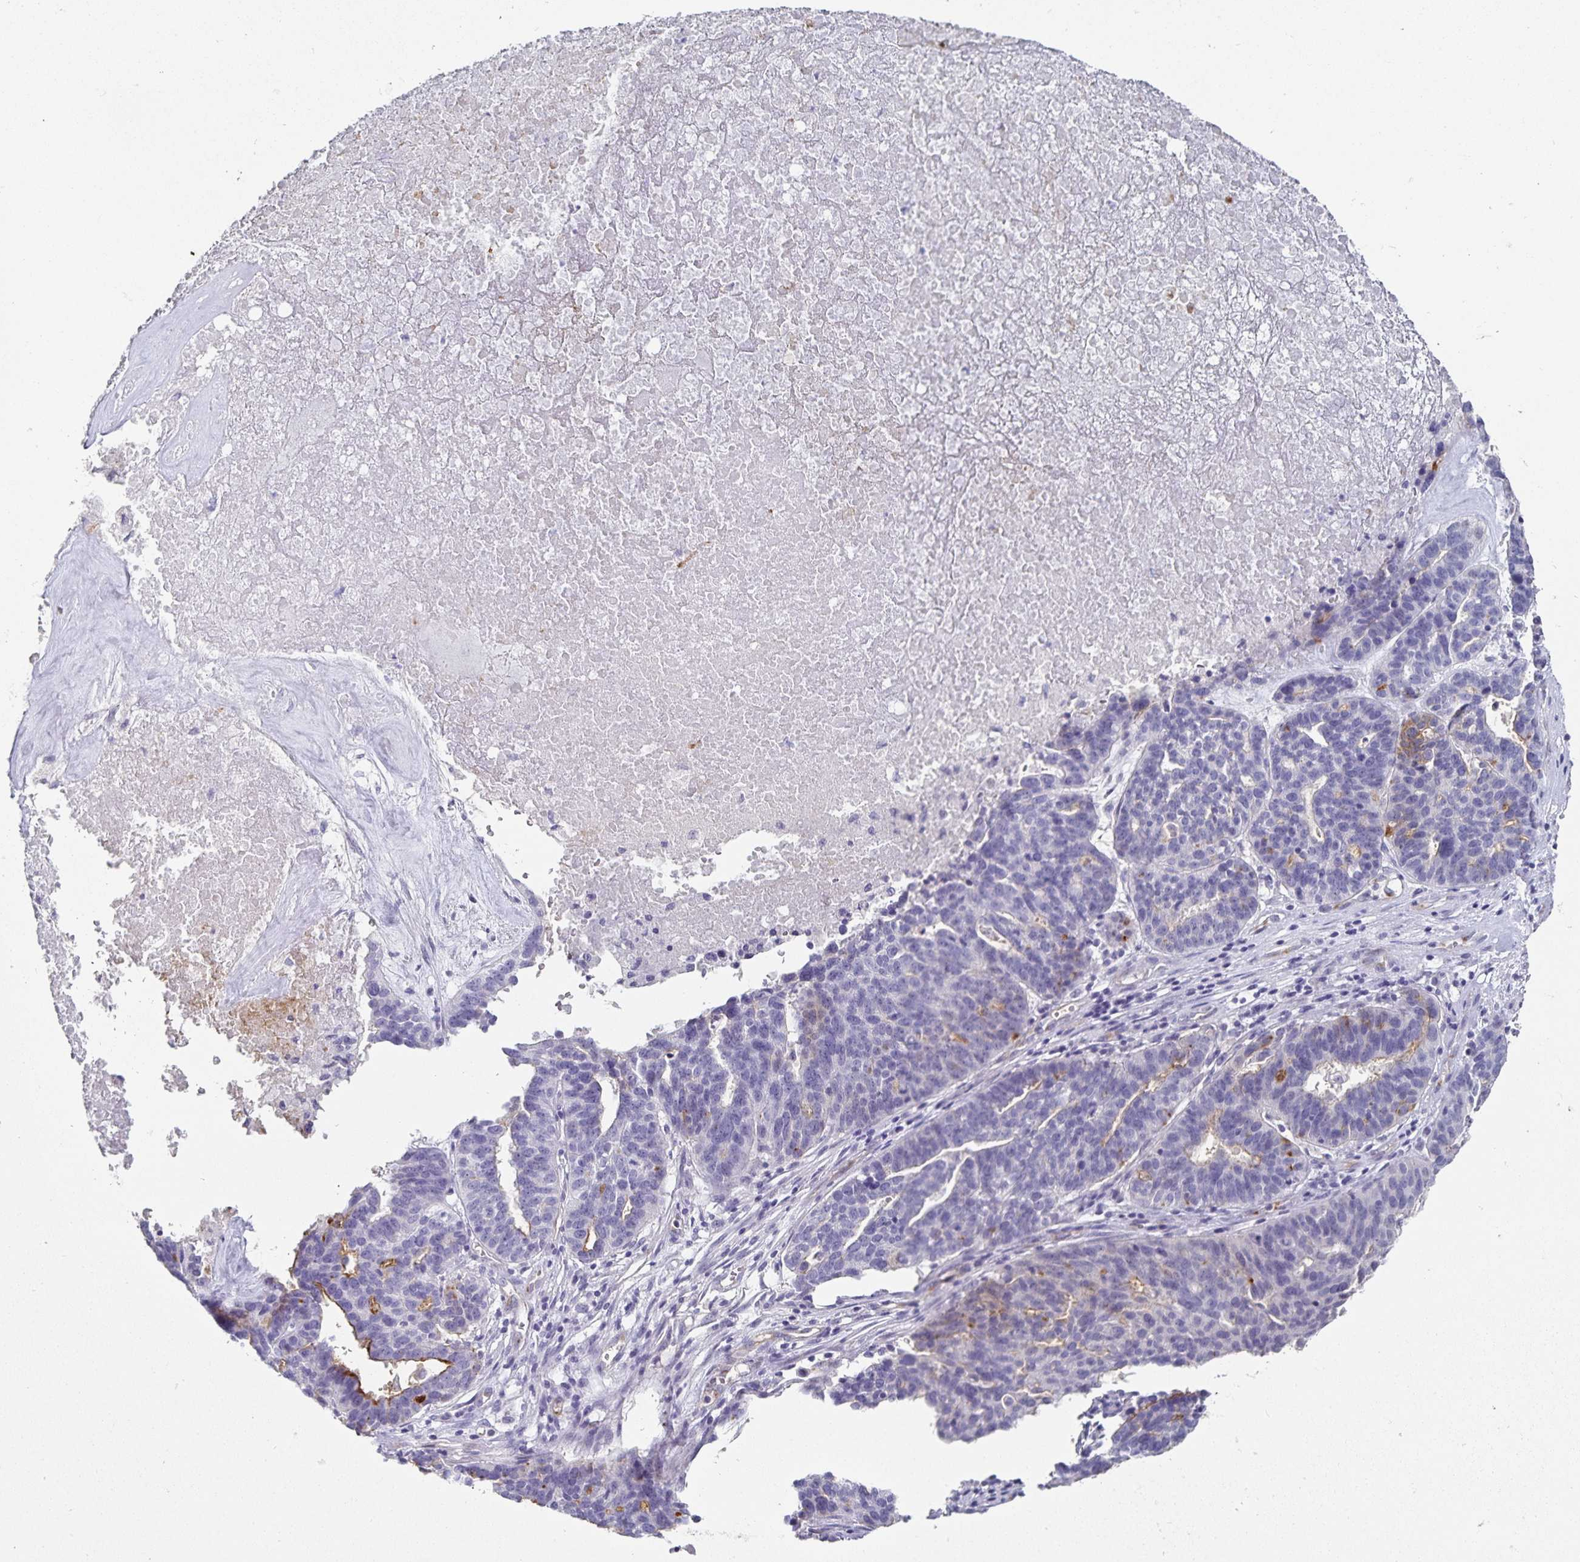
{"staining": {"intensity": "weak", "quantity": "<25%", "location": "cytoplasmic/membranous"}, "tissue": "ovarian cancer", "cell_type": "Tumor cells", "image_type": "cancer", "snomed": [{"axis": "morphology", "description": "Cystadenocarcinoma, serous, NOS"}, {"axis": "topography", "description": "Ovary"}], "caption": "A photomicrograph of human ovarian cancer (serous cystadenocarcinoma) is negative for staining in tumor cells. (Stains: DAB immunohistochemistry (IHC) with hematoxylin counter stain, Microscopy: brightfield microscopy at high magnification).", "gene": "PODXL", "patient": {"sex": "female", "age": 59}}